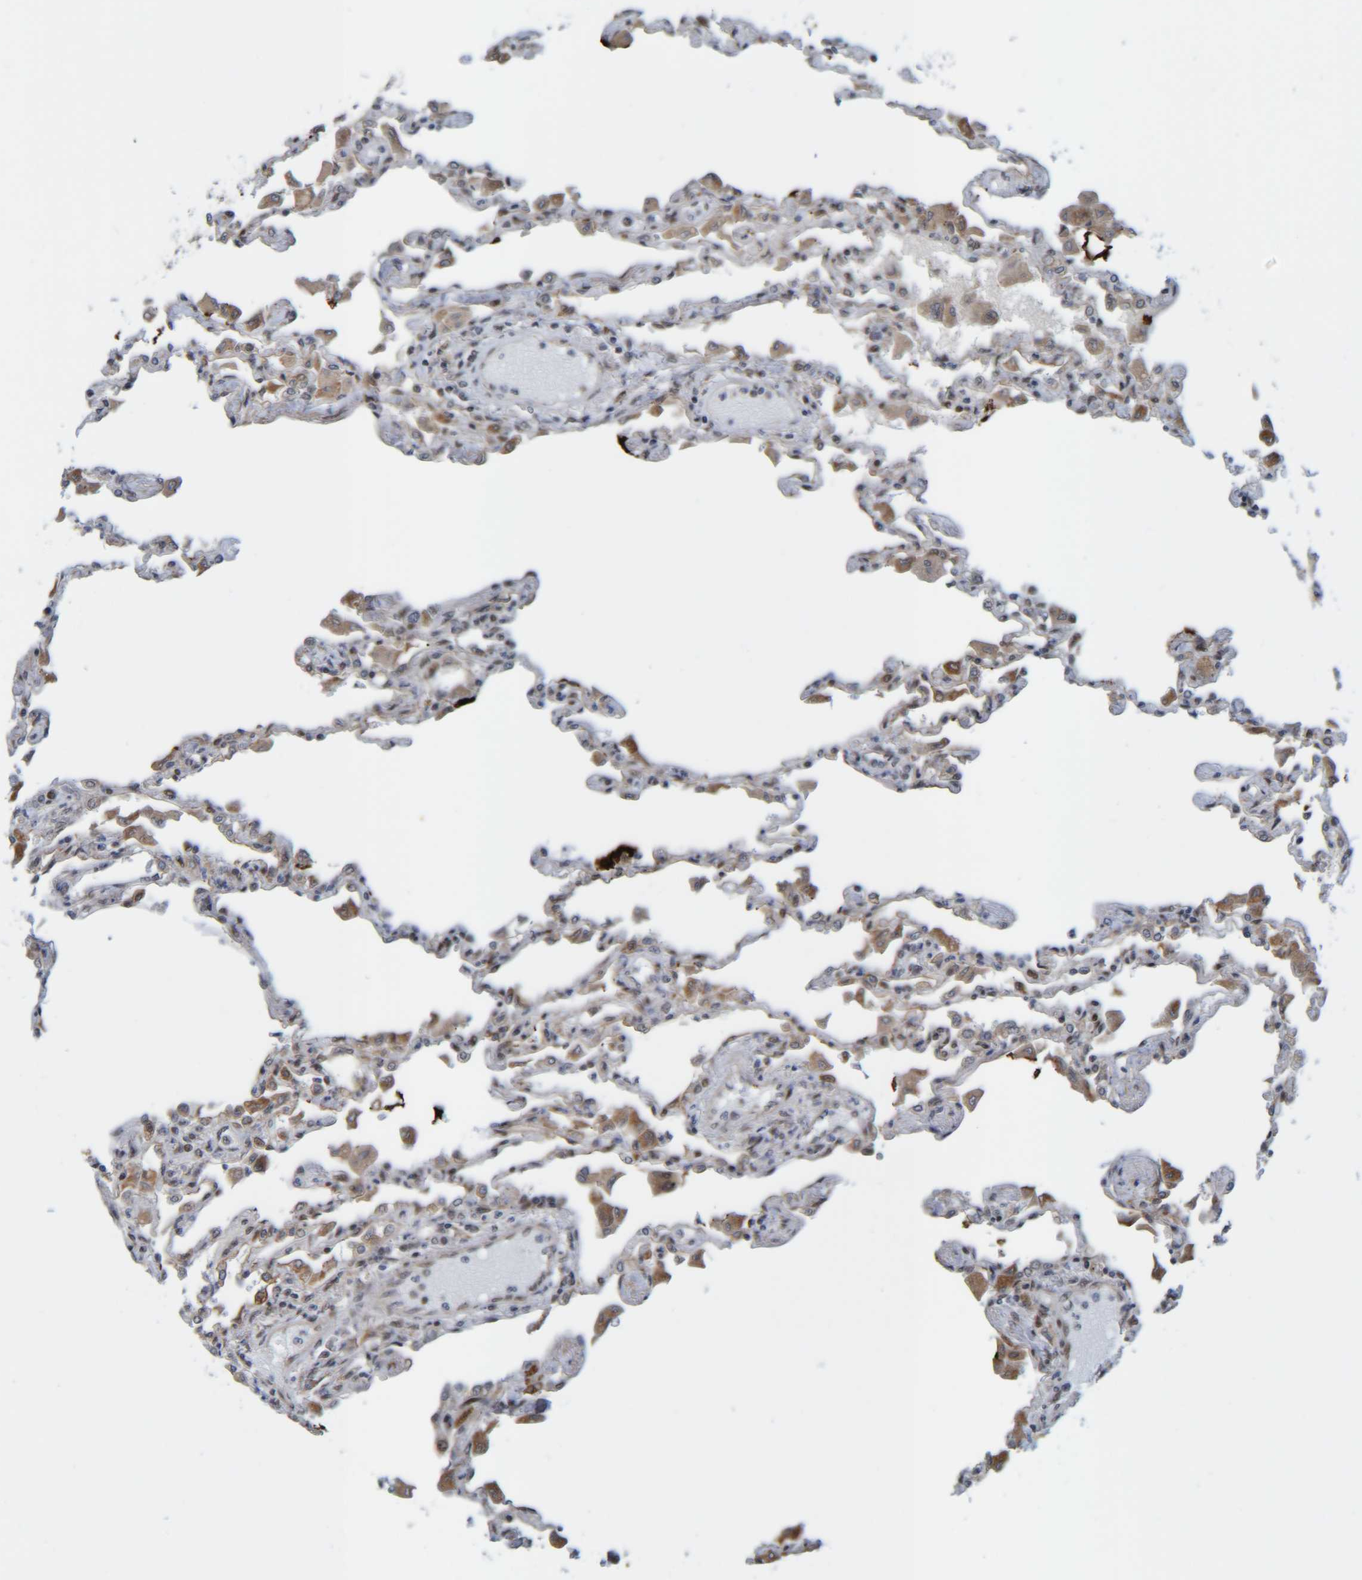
{"staining": {"intensity": "moderate", "quantity": "25%-75%", "location": "cytoplasmic/membranous,nuclear"}, "tissue": "lung", "cell_type": "Alveolar cells", "image_type": "normal", "snomed": [{"axis": "morphology", "description": "Normal tissue, NOS"}, {"axis": "topography", "description": "Bronchus"}, {"axis": "topography", "description": "Lung"}], "caption": "Immunohistochemistry (DAB (3,3'-diaminobenzidine)) staining of normal human lung demonstrates moderate cytoplasmic/membranous,nuclear protein positivity in approximately 25%-75% of alveolar cells.", "gene": "CCDC57", "patient": {"sex": "female", "age": 49}}